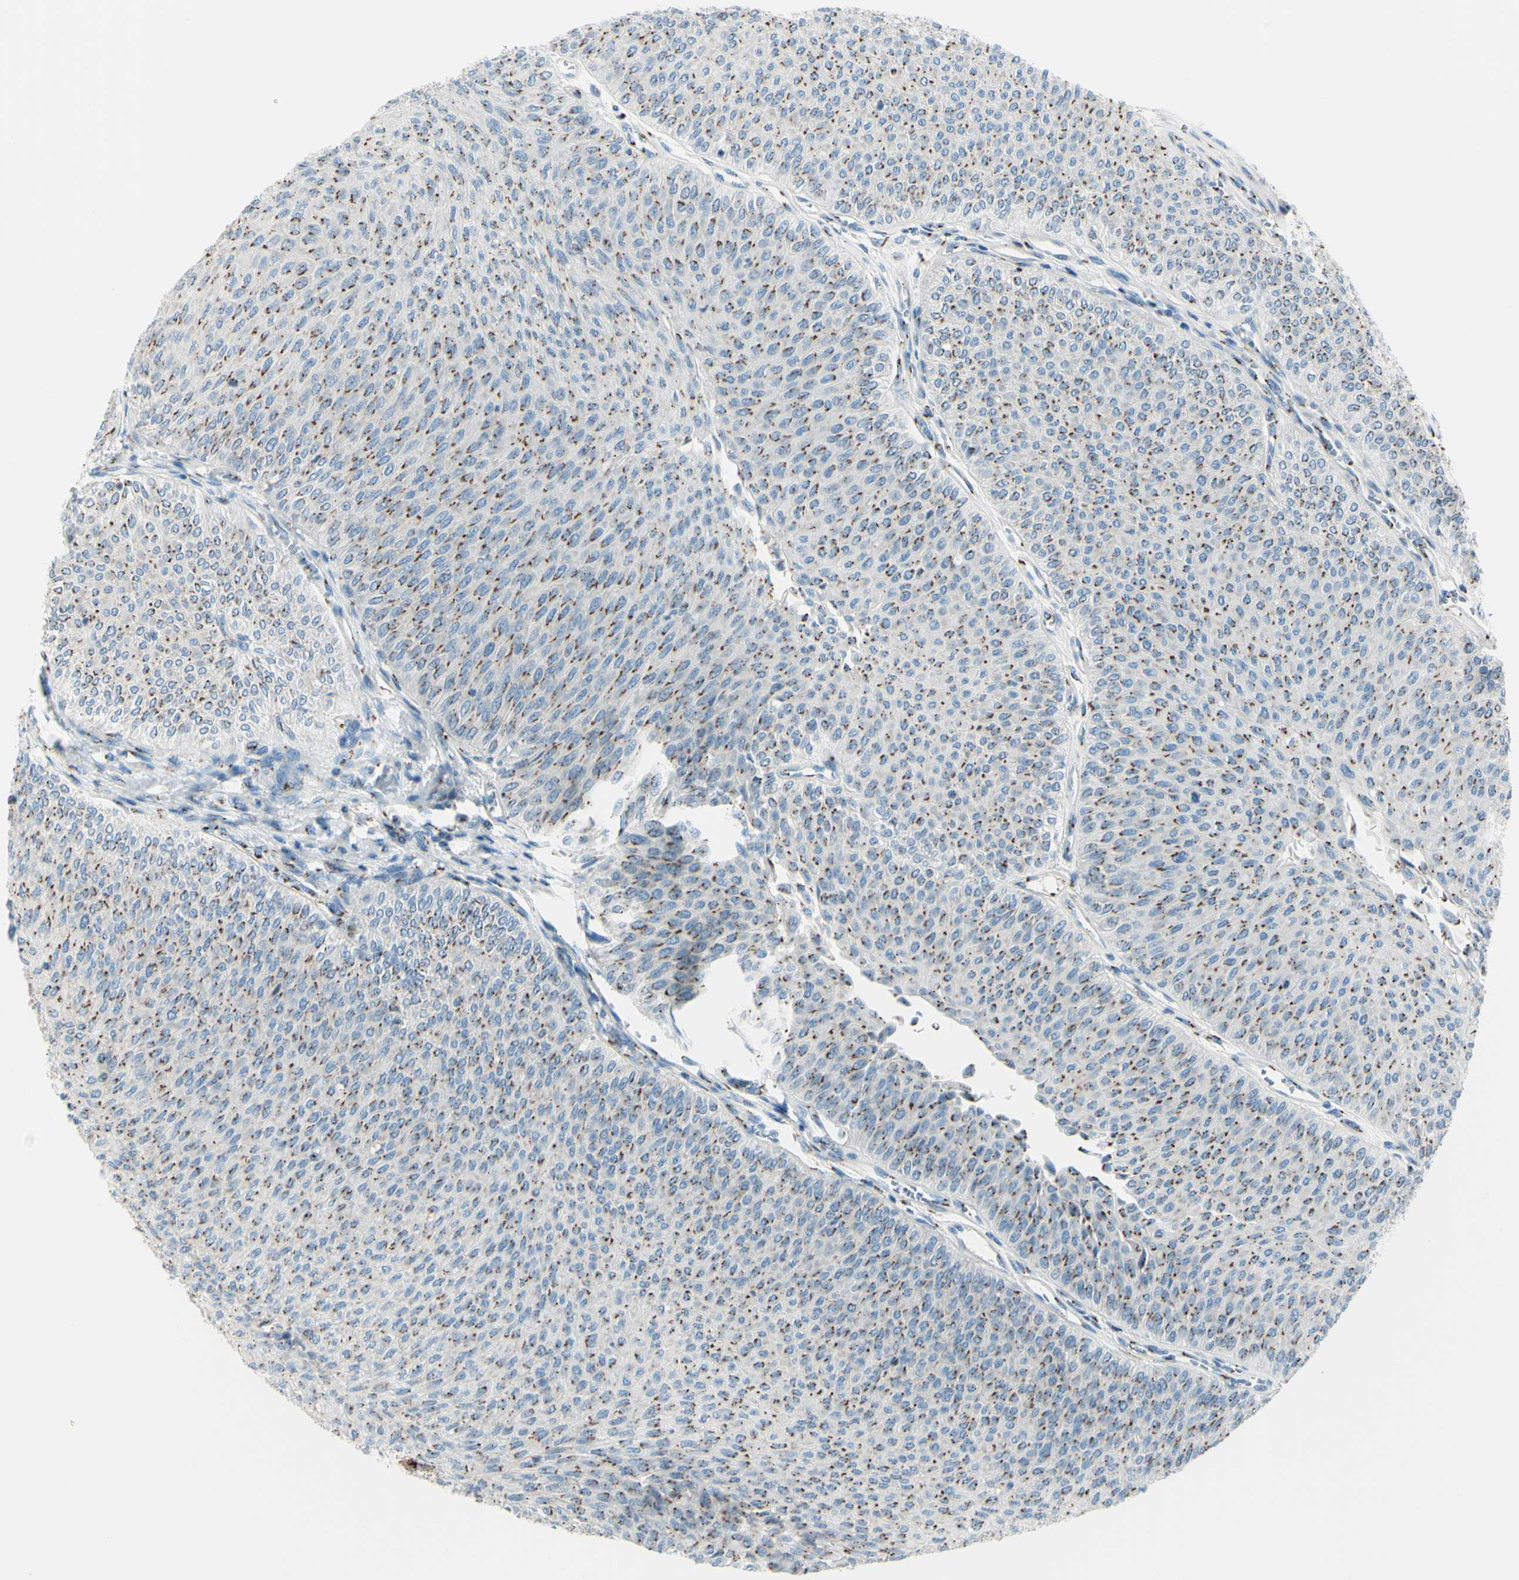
{"staining": {"intensity": "moderate", "quantity": ">75%", "location": "cytoplasmic/membranous"}, "tissue": "urothelial cancer", "cell_type": "Tumor cells", "image_type": "cancer", "snomed": [{"axis": "morphology", "description": "Urothelial carcinoma, Low grade"}, {"axis": "topography", "description": "Urinary bladder"}], "caption": "Tumor cells exhibit medium levels of moderate cytoplasmic/membranous expression in approximately >75% of cells in low-grade urothelial carcinoma.", "gene": "B4GALT1", "patient": {"sex": "male", "age": 78}}